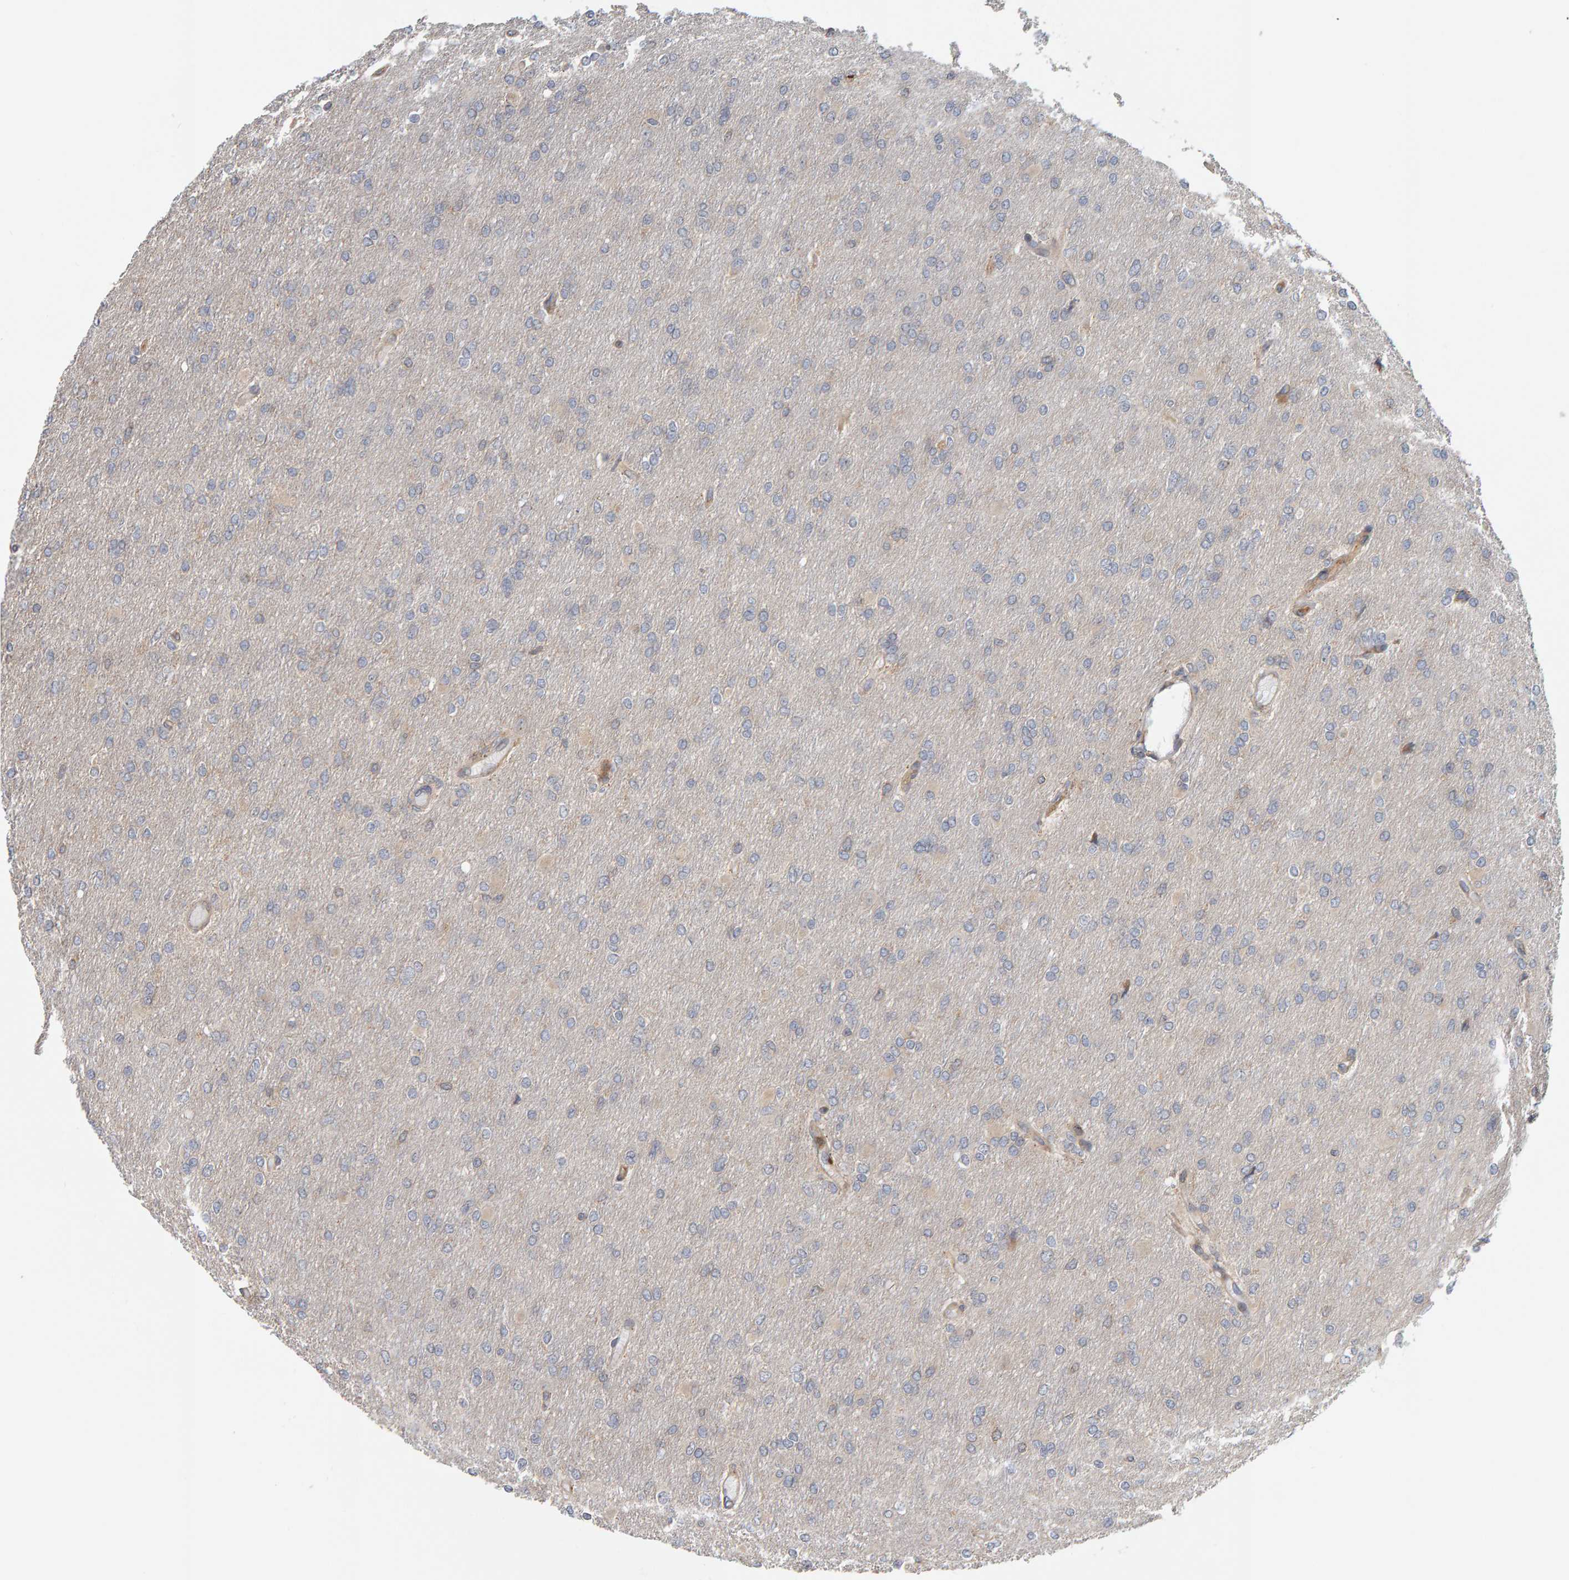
{"staining": {"intensity": "negative", "quantity": "none", "location": "none"}, "tissue": "glioma", "cell_type": "Tumor cells", "image_type": "cancer", "snomed": [{"axis": "morphology", "description": "Glioma, malignant, High grade"}, {"axis": "topography", "description": "Cerebral cortex"}], "caption": "Tumor cells show no significant positivity in malignant glioma (high-grade).", "gene": "C9orf72", "patient": {"sex": "female", "age": 36}}